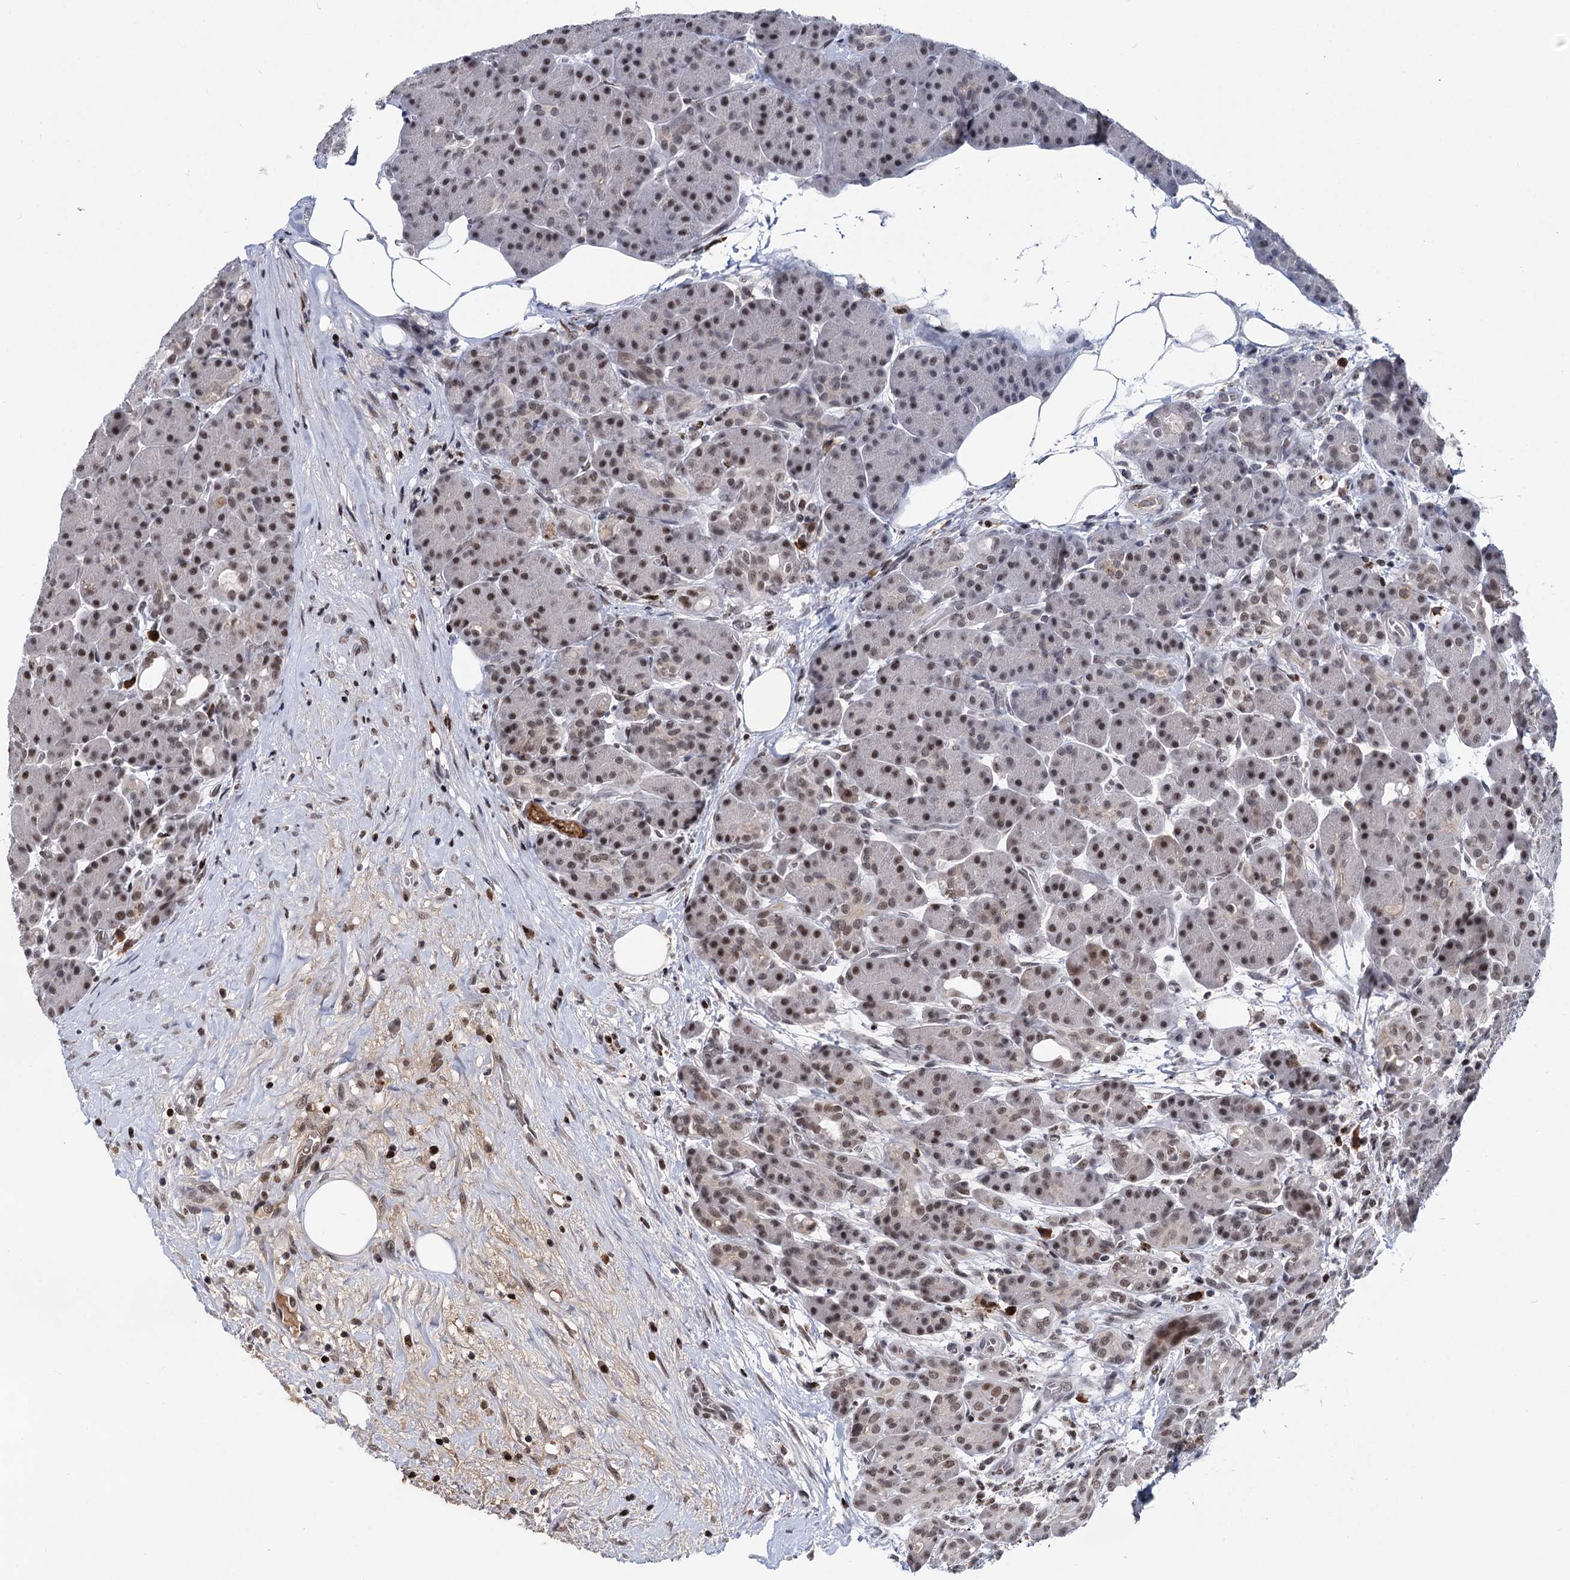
{"staining": {"intensity": "moderate", "quantity": "25%-75%", "location": "nuclear"}, "tissue": "pancreas", "cell_type": "Exocrine glandular cells", "image_type": "normal", "snomed": [{"axis": "morphology", "description": "Normal tissue, NOS"}, {"axis": "topography", "description": "Pancreas"}], "caption": "Pancreas stained with immunohistochemistry displays moderate nuclear positivity in about 25%-75% of exocrine glandular cells. The protein is shown in brown color, while the nuclei are stained blue.", "gene": "ZCCHC10", "patient": {"sex": "male", "age": 63}}